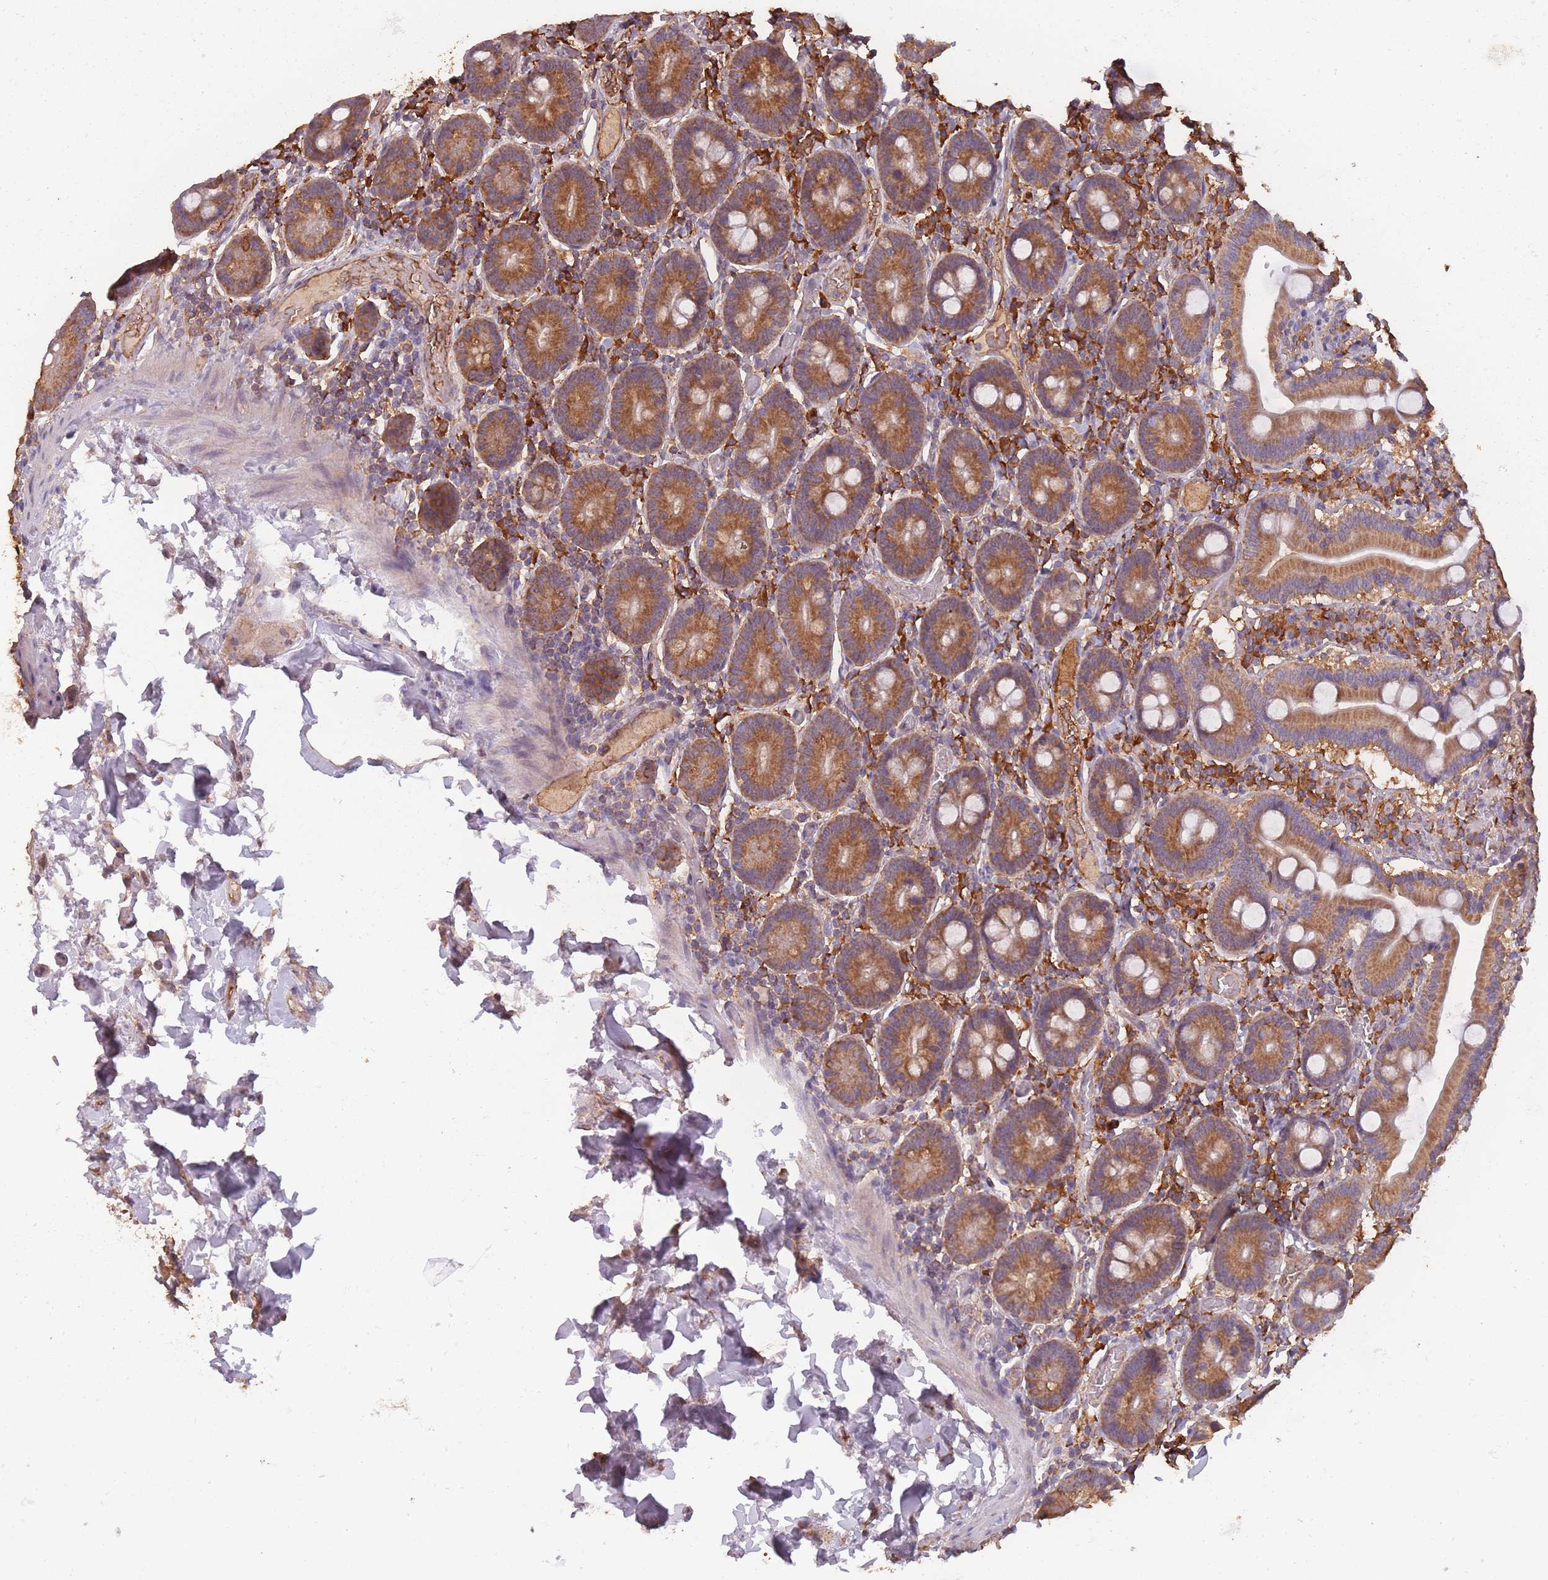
{"staining": {"intensity": "strong", "quantity": ">75%", "location": "cytoplasmic/membranous"}, "tissue": "duodenum", "cell_type": "Glandular cells", "image_type": "normal", "snomed": [{"axis": "morphology", "description": "Normal tissue, NOS"}, {"axis": "topography", "description": "Duodenum"}], "caption": "Brown immunohistochemical staining in benign duodenum exhibits strong cytoplasmic/membranous positivity in approximately >75% of glandular cells.", "gene": "SANBR", "patient": {"sex": "male", "age": 55}}